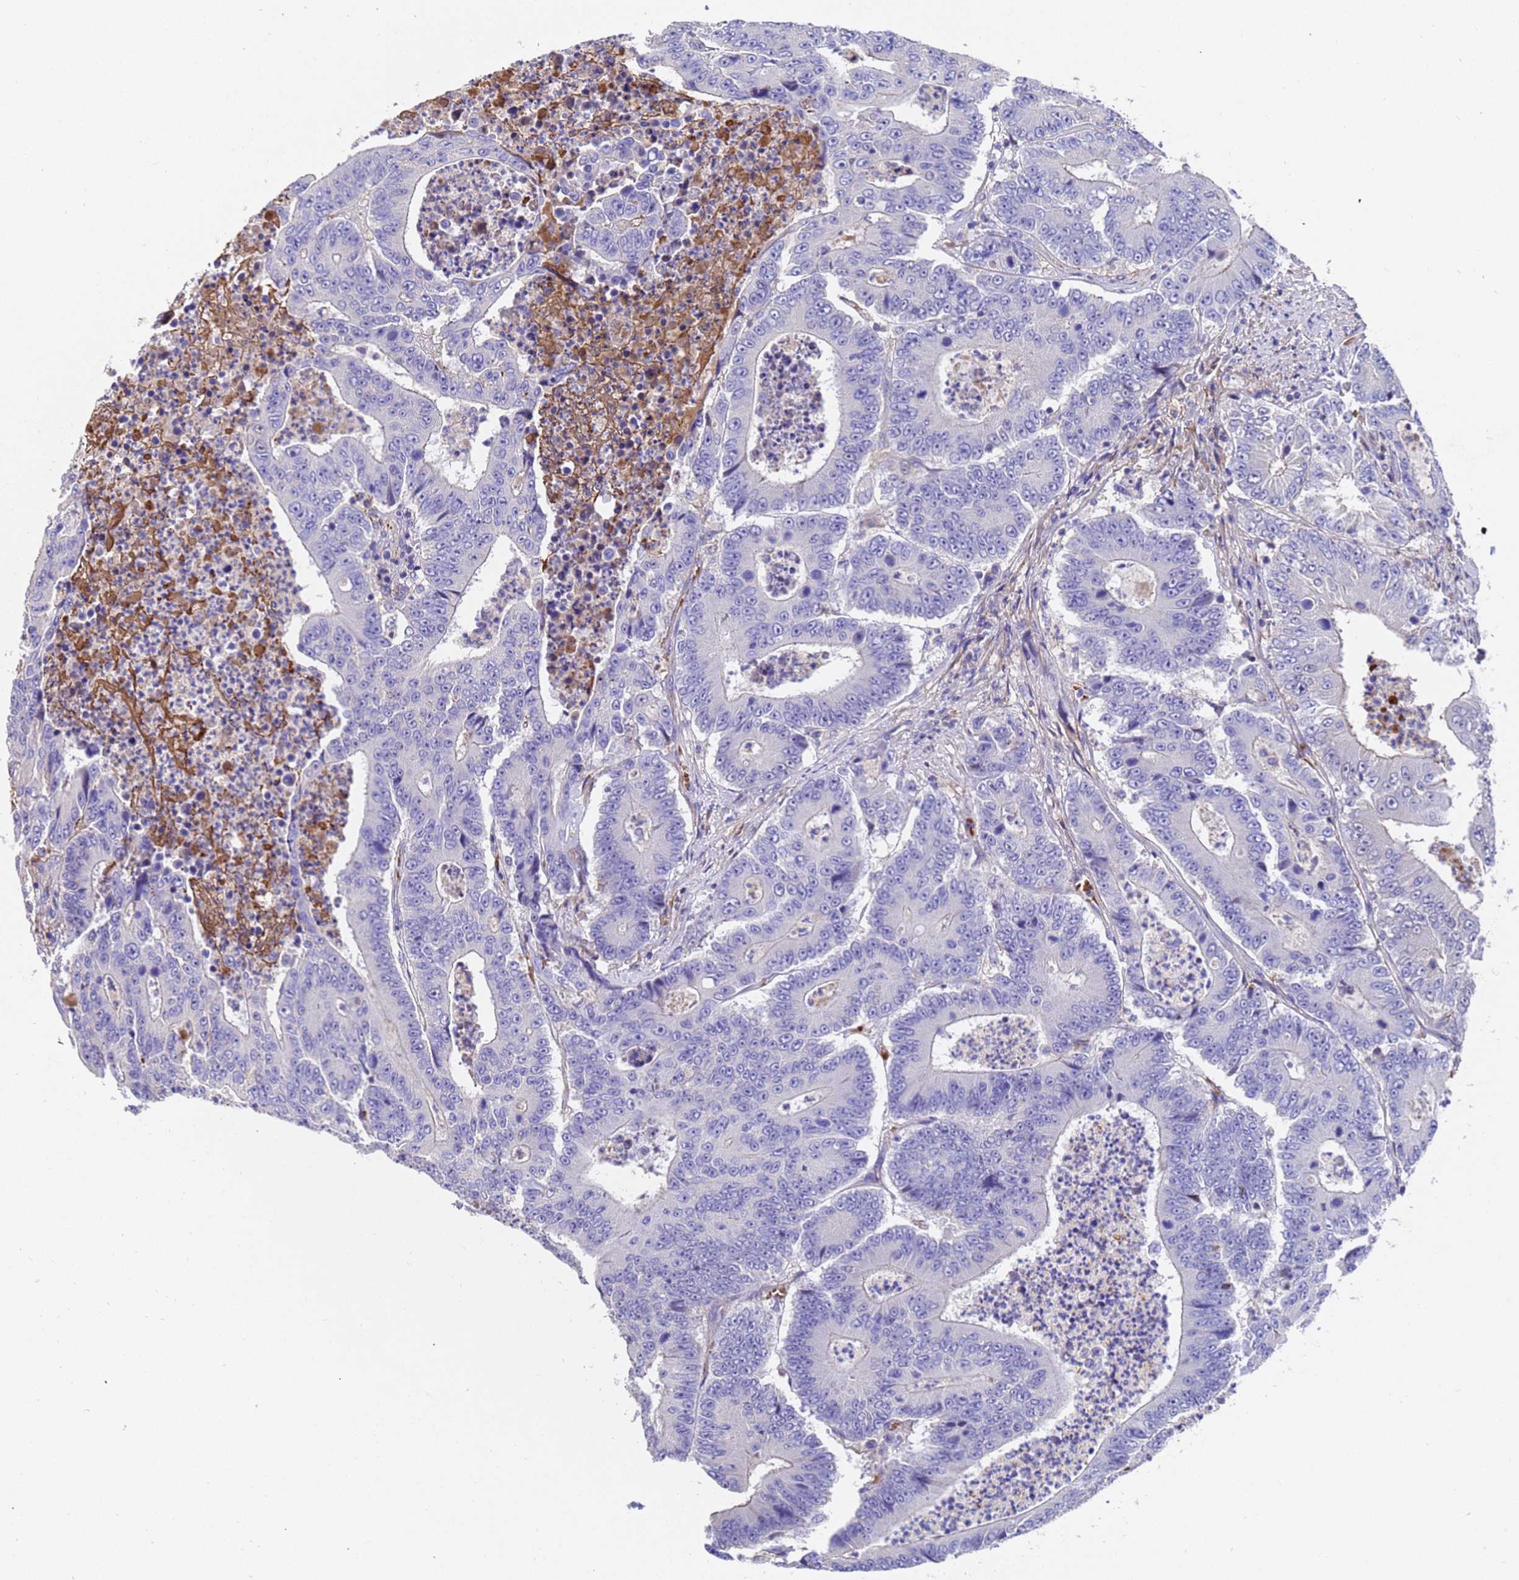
{"staining": {"intensity": "negative", "quantity": "none", "location": "none"}, "tissue": "colorectal cancer", "cell_type": "Tumor cells", "image_type": "cancer", "snomed": [{"axis": "morphology", "description": "Adenocarcinoma, NOS"}, {"axis": "topography", "description": "Colon"}], "caption": "A photomicrograph of adenocarcinoma (colorectal) stained for a protein exhibits no brown staining in tumor cells.", "gene": "ELP6", "patient": {"sex": "male", "age": 83}}